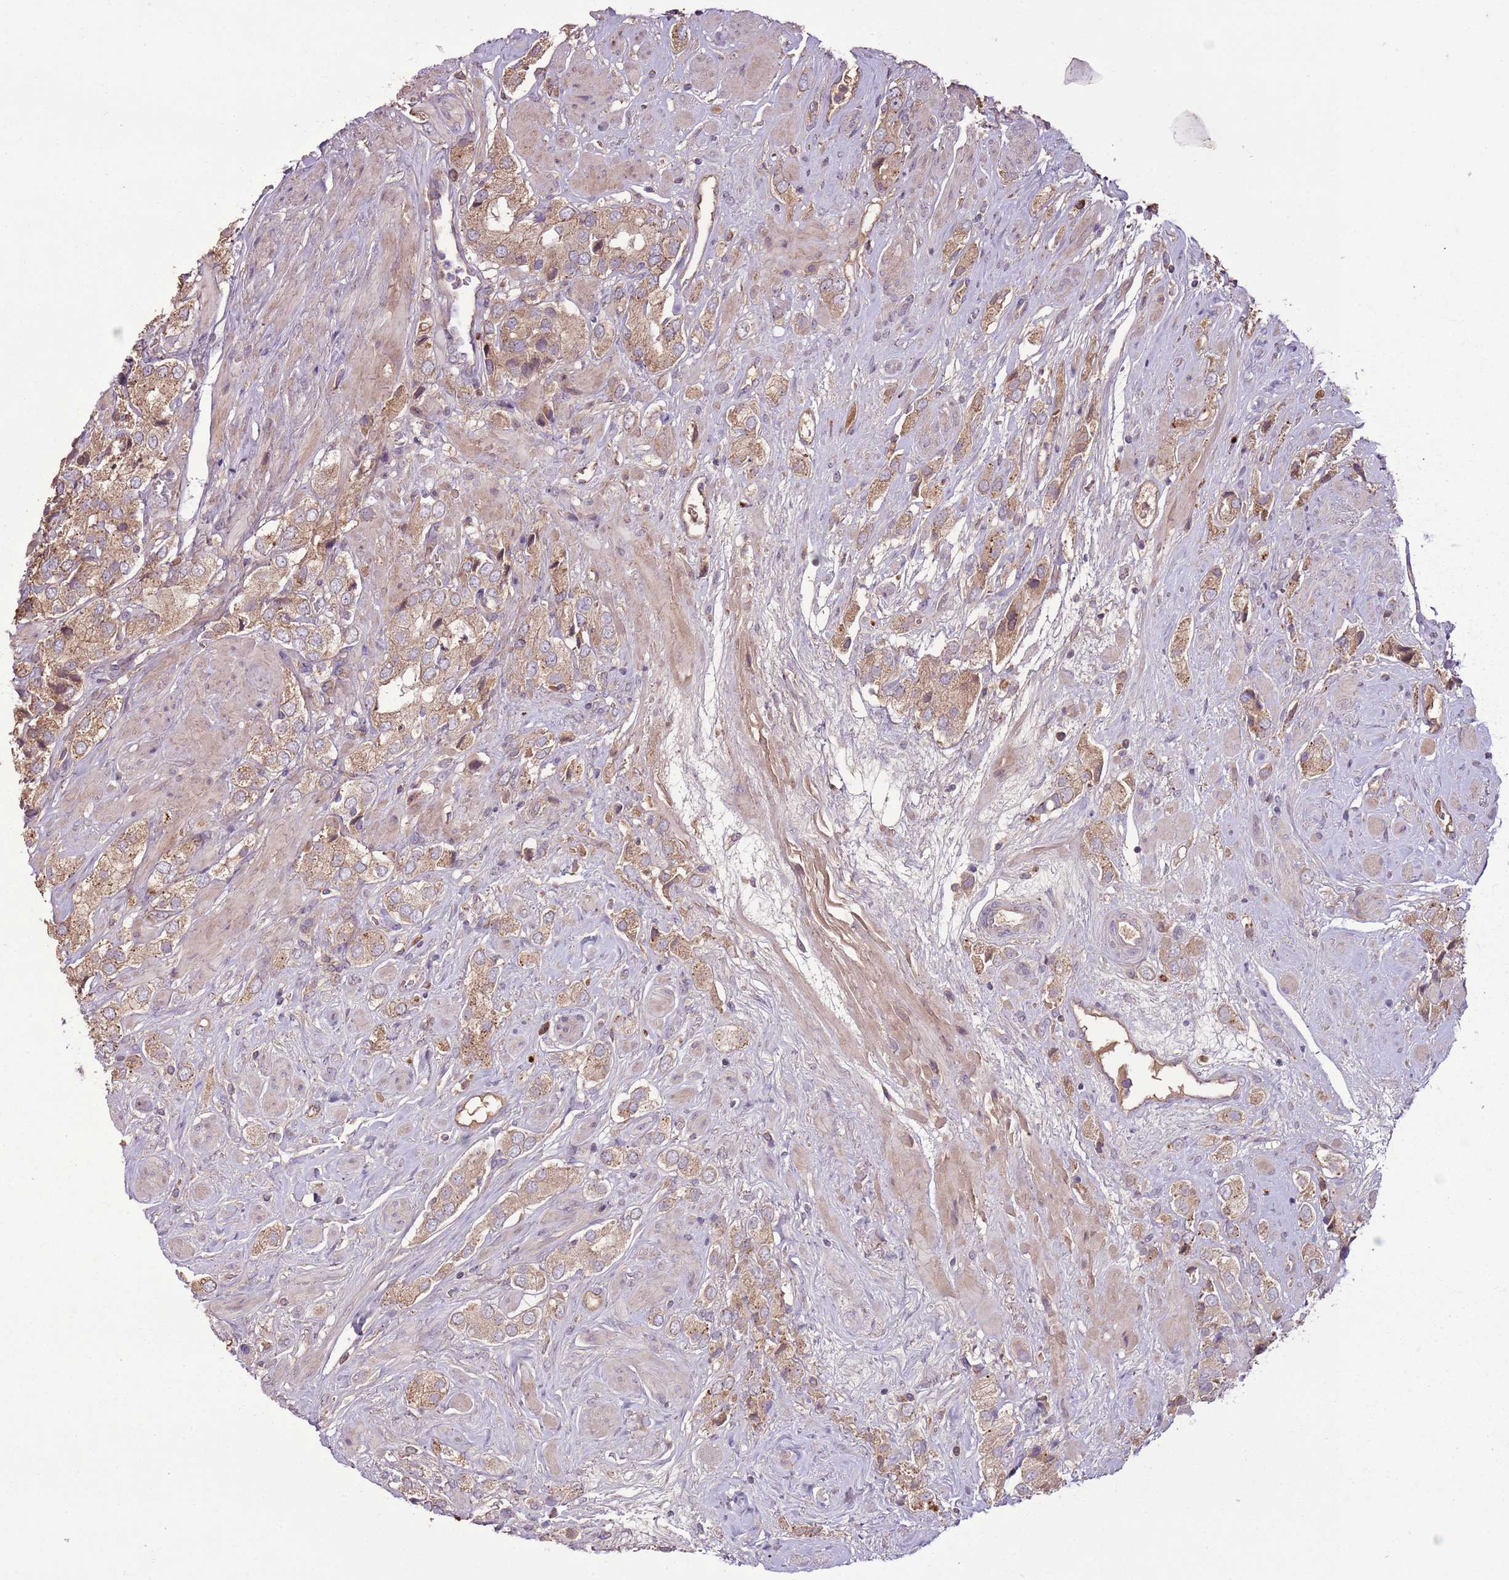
{"staining": {"intensity": "moderate", "quantity": ">75%", "location": "cytoplasmic/membranous"}, "tissue": "prostate cancer", "cell_type": "Tumor cells", "image_type": "cancer", "snomed": [{"axis": "morphology", "description": "Adenocarcinoma, High grade"}, {"axis": "topography", "description": "Prostate and seminal vesicle, NOS"}], "caption": "Immunohistochemical staining of prostate cancer (high-grade adenocarcinoma) reveals medium levels of moderate cytoplasmic/membranous protein expression in approximately >75% of tumor cells.", "gene": "ANKRD24", "patient": {"sex": "male", "age": 64}}